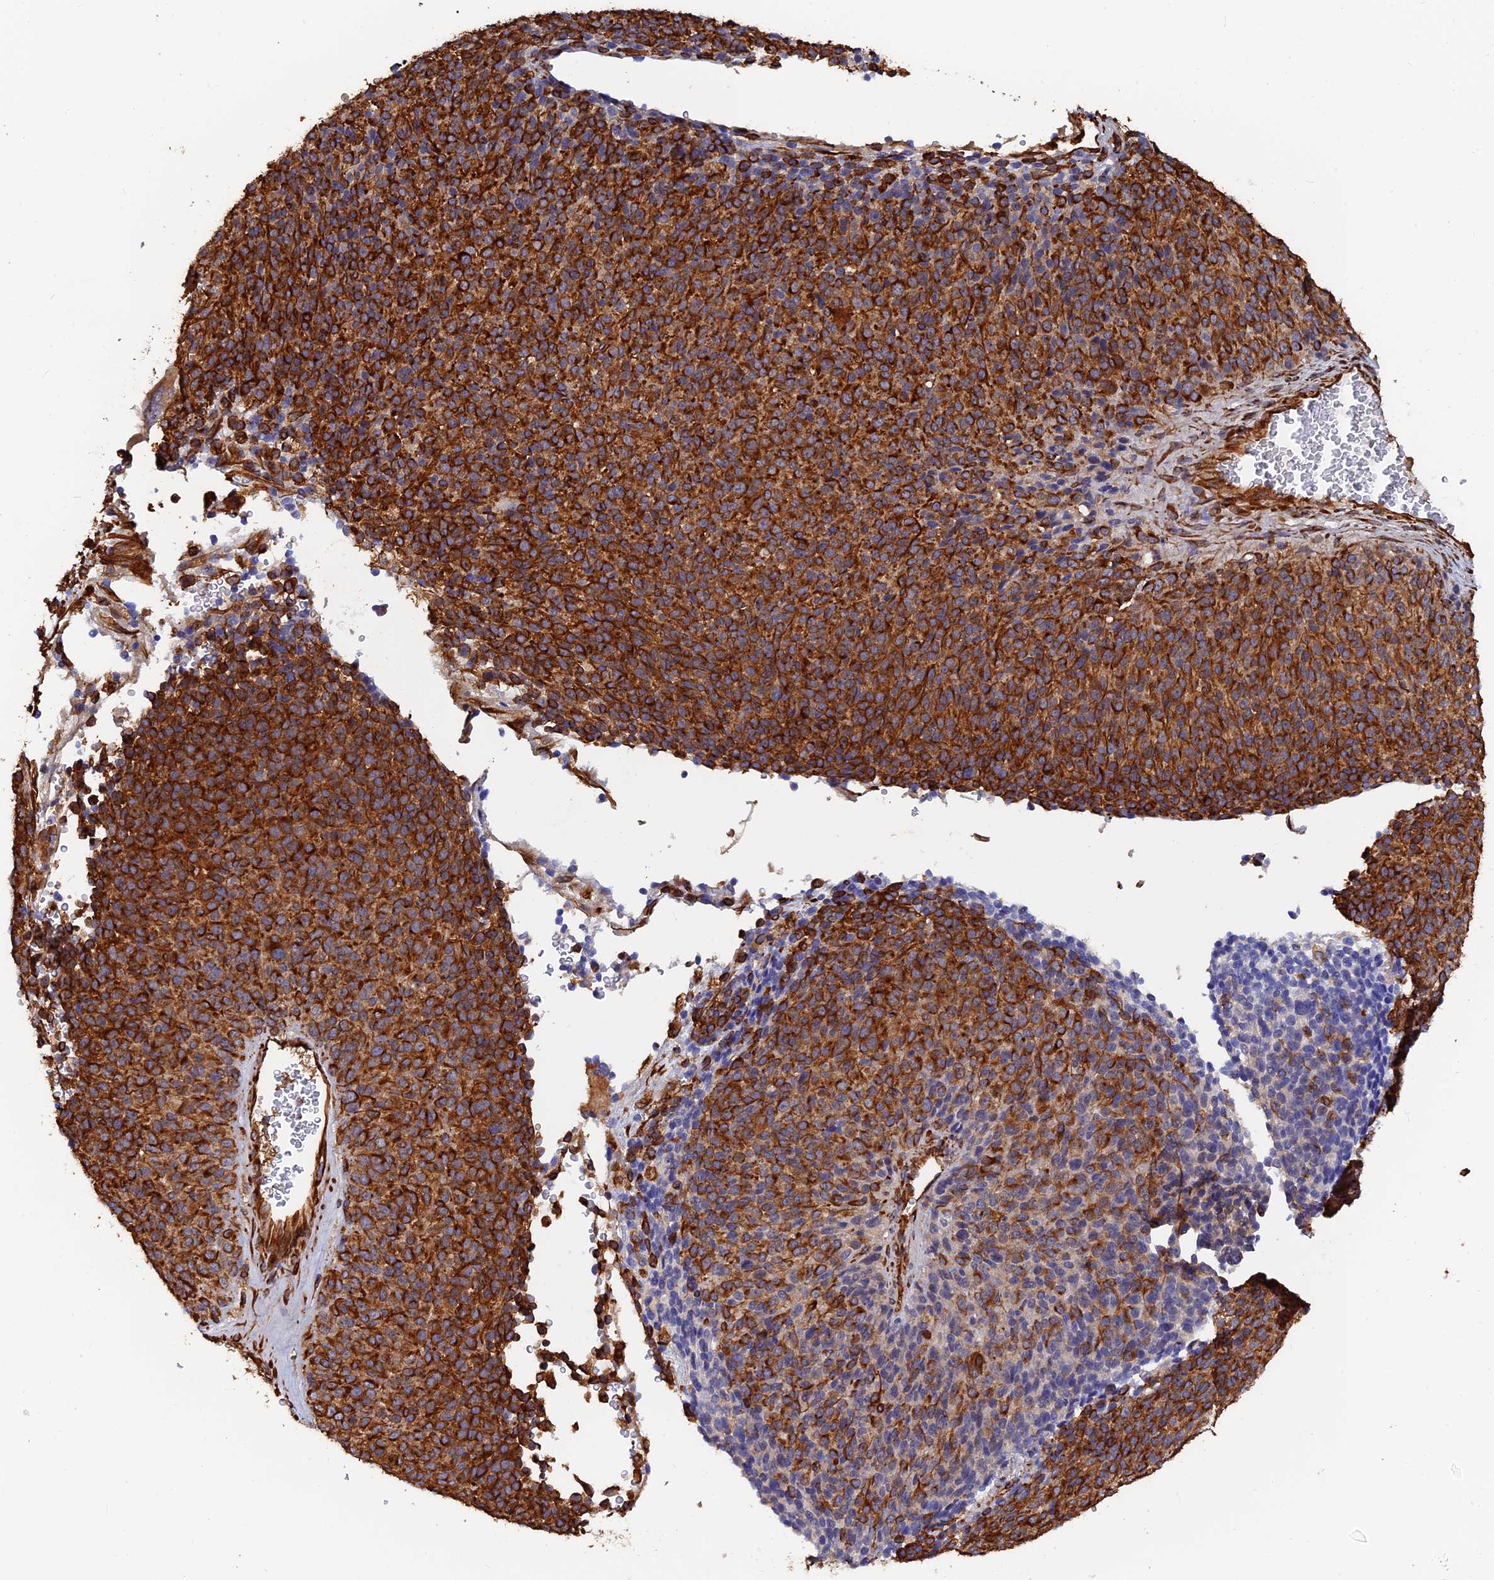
{"staining": {"intensity": "strong", "quantity": ">75%", "location": "cytoplasmic/membranous"}, "tissue": "melanoma", "cell_type": "Tumor cells", "image_type": "cancer", "snomed": [{"axis": "morphology", "description": "Malignant melanoma, Metastatic site"}, {"axis": "topography", "description": "Brain"}], "caption": "The immunohistochemical stain shows strong cytoplasmic/membranous staining in tumor cells of malignant melanoma (metastatic site) tissue.", "gene": "WBP11", "patient": {"sex": "female", "age": 56}}